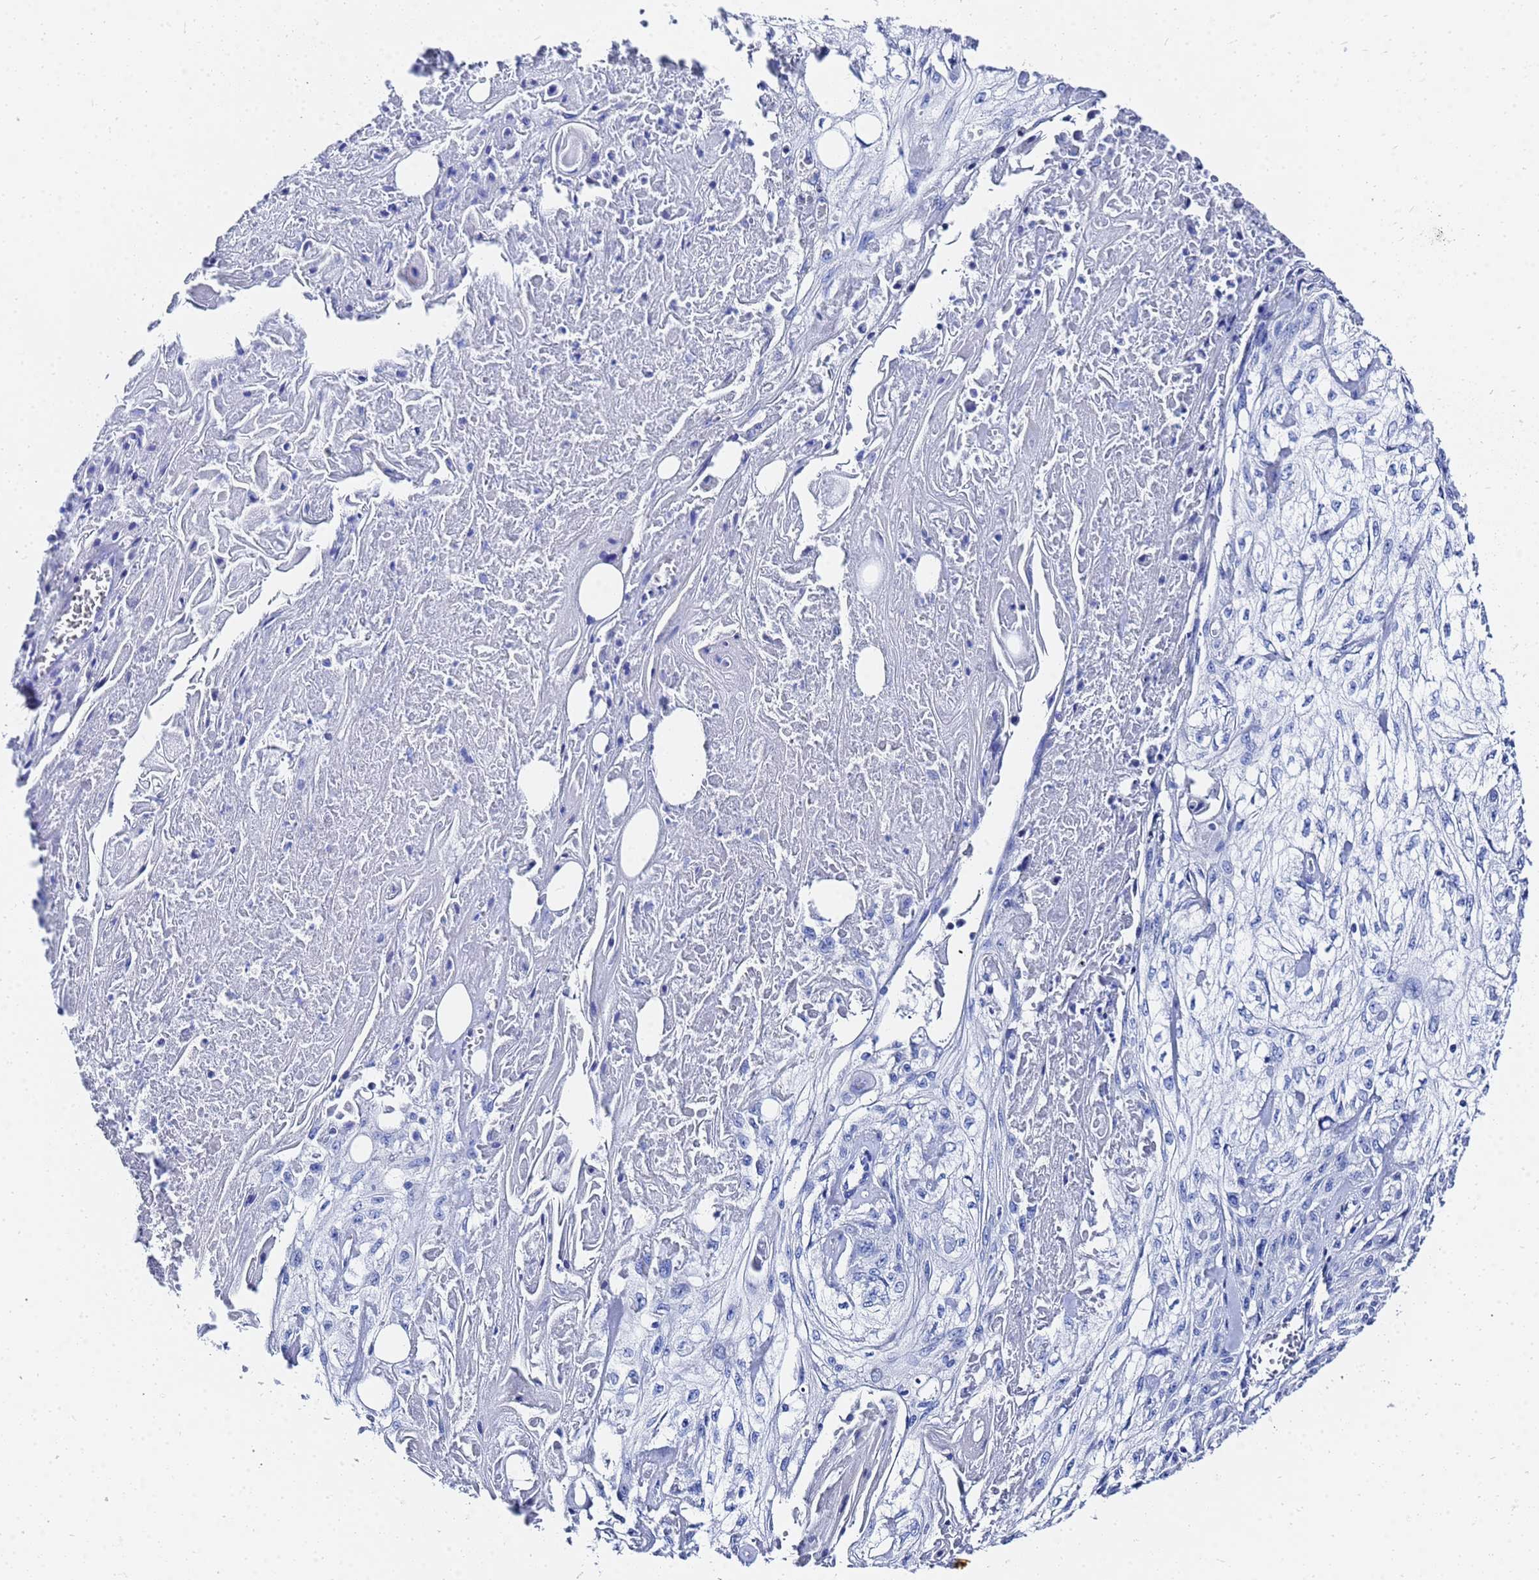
{"staining": {"intensity": "negative", "quantity": "none", "location": "none"}, "tissue": "skin cancer", "cell_type": "Tumor cells", "image_type": "cancer", "snomed": [{"axis": "morphology", "description": "Squamous cell carcinoma, NOS"}, {"axis": "morphology", "description": "Squamous cell carcinoma, metastatic, NOS"}, {"axis": "topography", "description": "Skin"}, {"axis": "topography", "description": "Lymph node"}], "caption": "The immunohistochemistry image has no significant positivity in tumor cells of skin metastatic squamous cell carcinoma tissue.", "gene": "GGT1", "patient": {"sex": "male", "age": 75}}